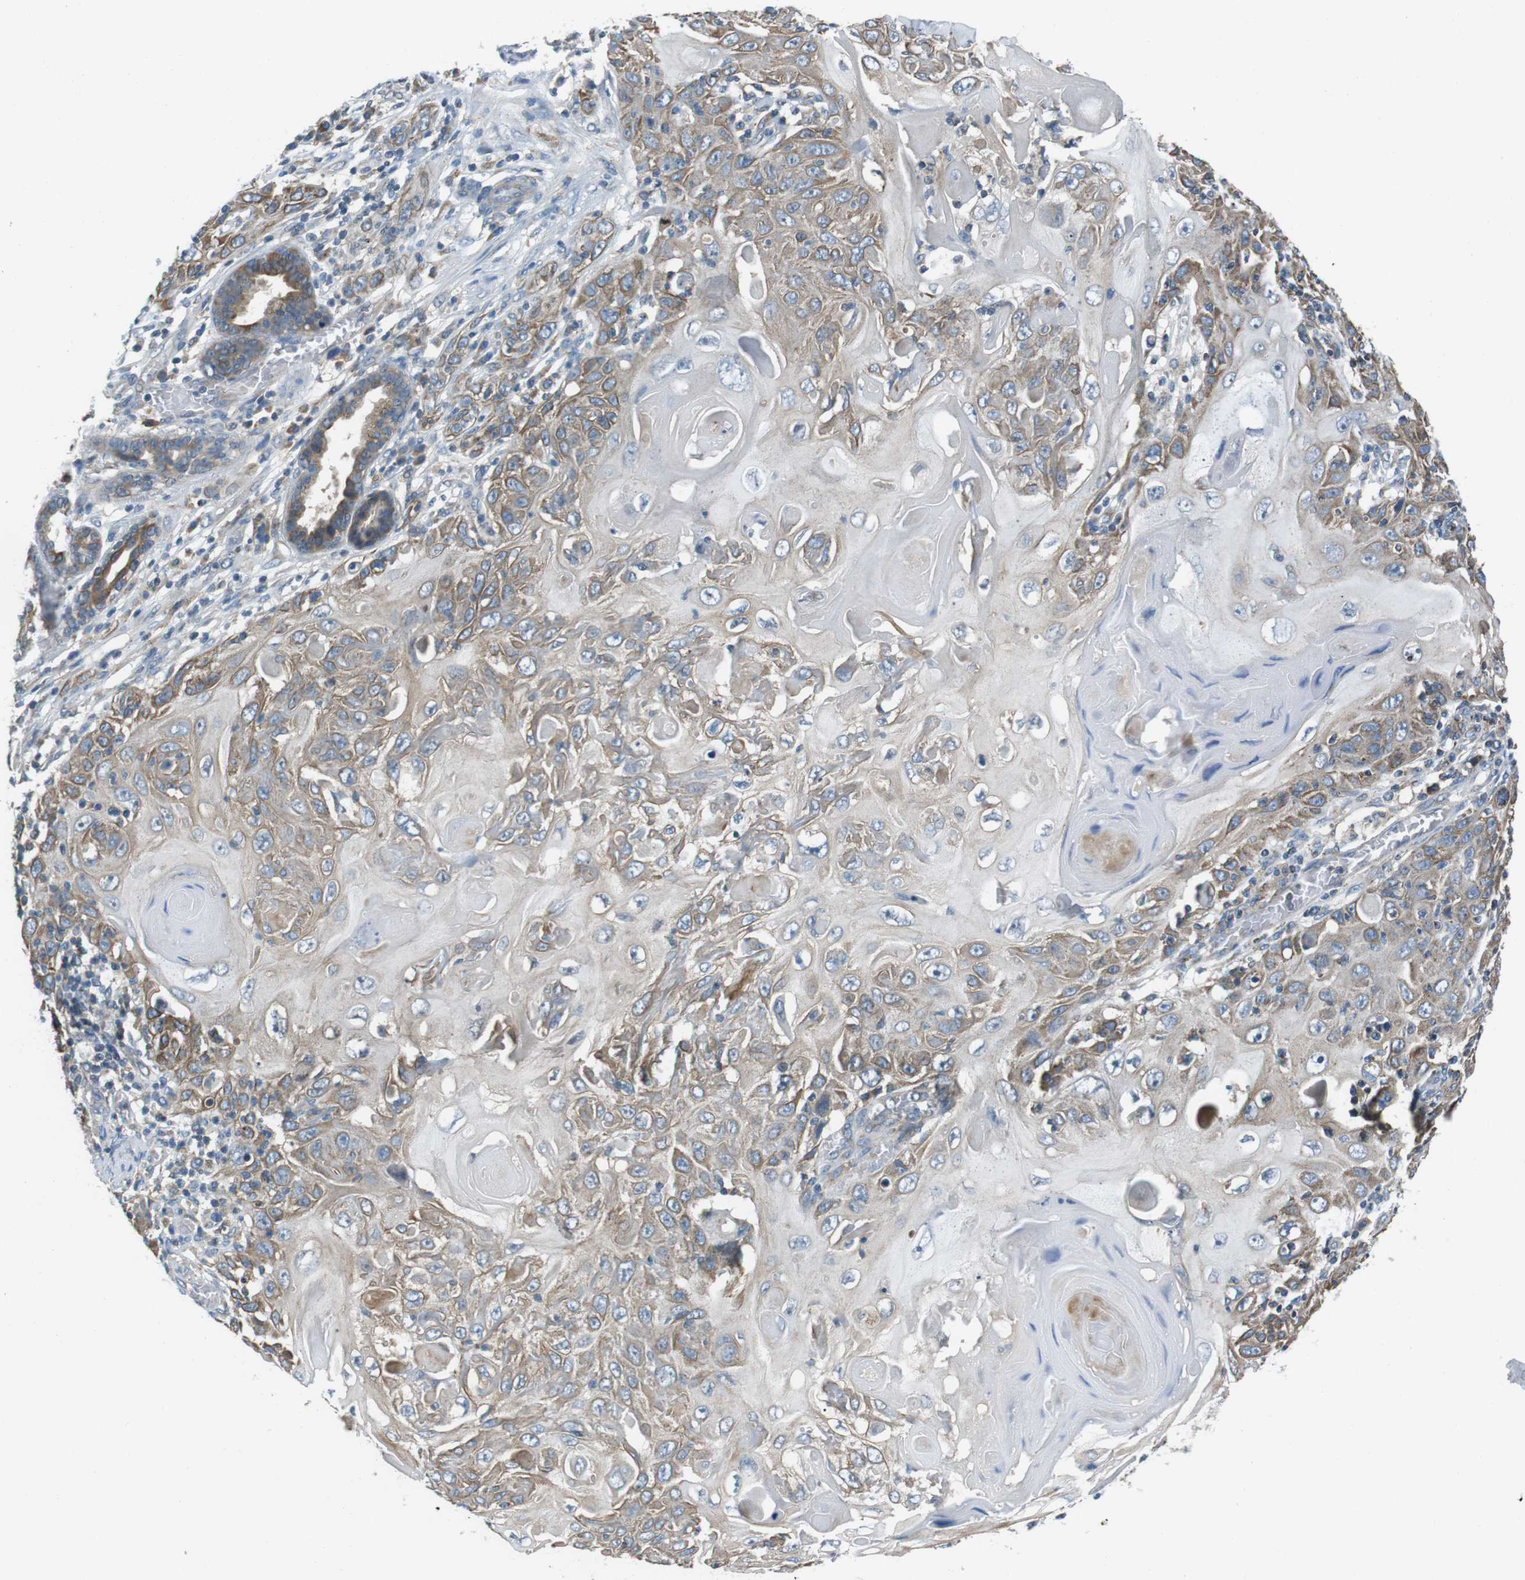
{"staining": {"intensity": "weak", "quantity": "25%-75%", "location": "cytoplasmic/membranous"}, "tissue": "skin cancer", "cell_type": "Tumor cells", "image_type": "cancer", "snomed": [{"axis": "morphology", "description": "Squamous cell carcinoma, NOS"}, {"axis": "topography", "description": "Skin"}], "caption": "Protein analysis of skin squamous cell carcinoma tissue exhibits weak cytoplasmic/membranous staining in approximately 25%-75% of tumor cells.", "gene": "FAM3B", "patient": {"sex": "female", "age": 88}}